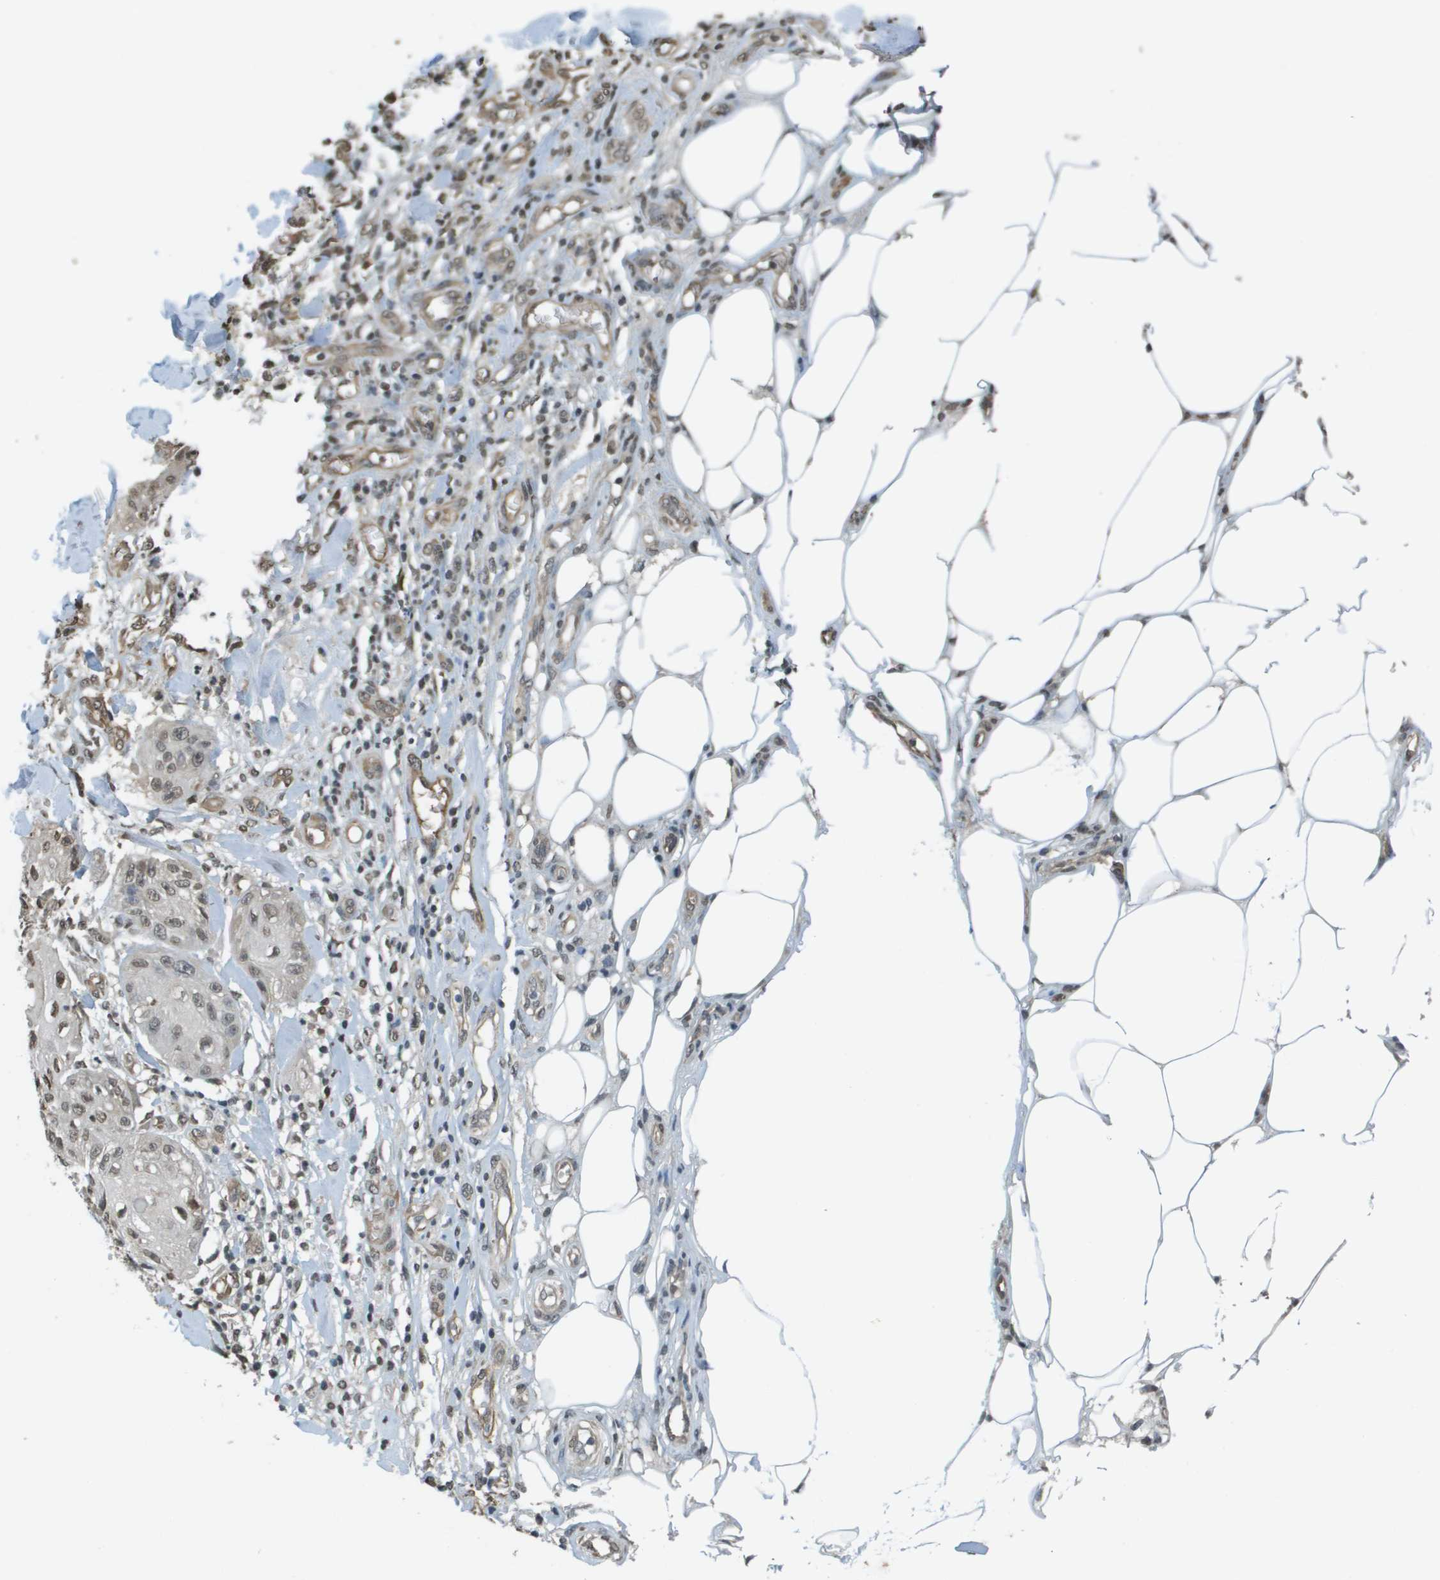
{"staining": {"intensity": "weak", "quantity": "25%-75%", "location": "nuclear"}, "tissue": "skin cancer", "cell_type": "Tumor cells", "image_type": "cancer", "snomed": [{"axis": "morphology", "description": "Squamous cell carcinoma, NOS"}, {"axis": "topography", "description": "Skin"}], "caption": "The photomicrograph reveals staining of squamous cell carcinoma (skin), revealing weak nuclear protein expression (brown color) within tumor cells.", "gene": "NDRG2", "patient": {"sex": "male", "age": 74}}